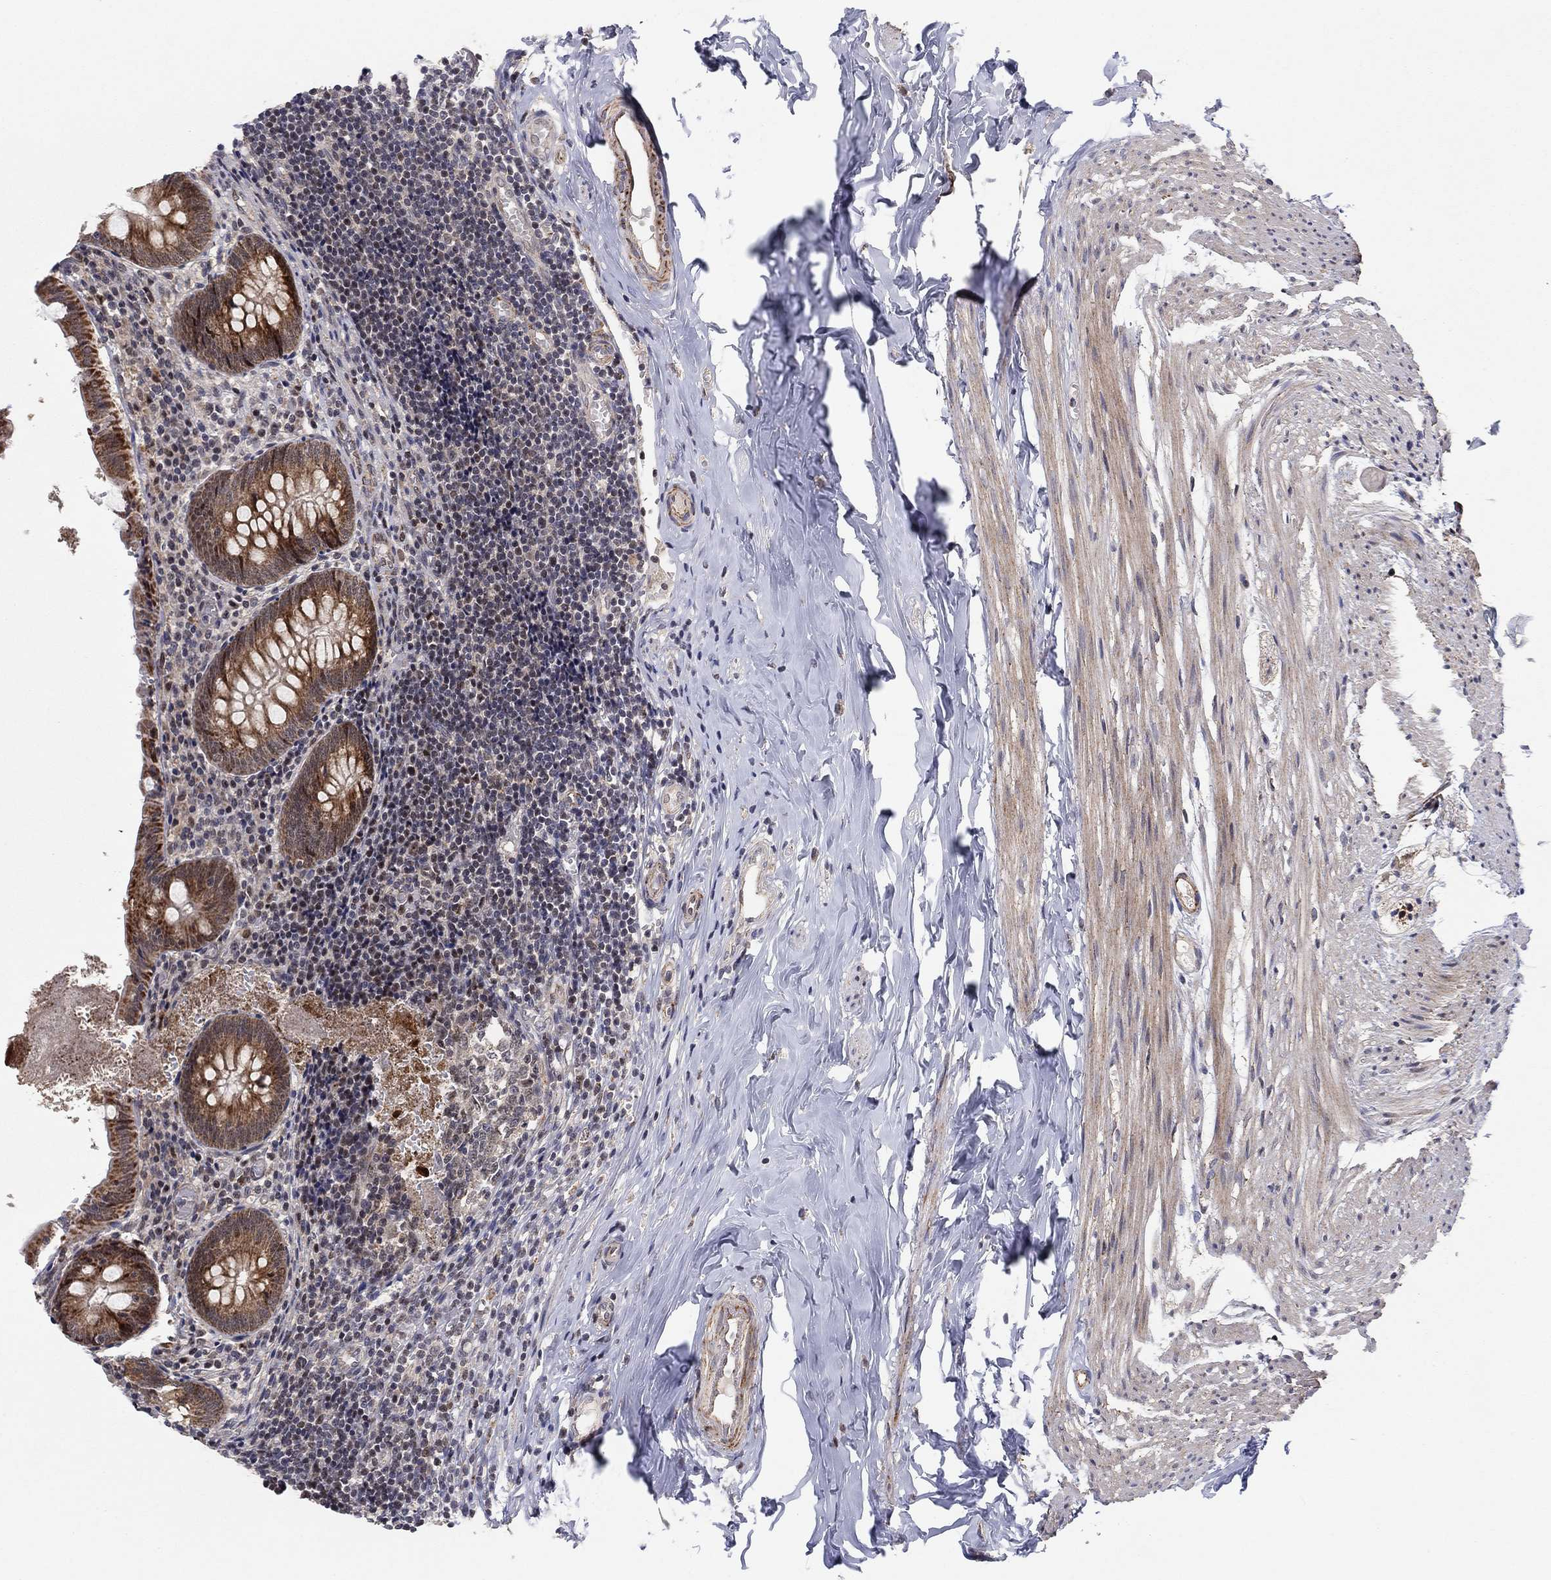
{"staining": {"intensity": "strong", "quantity": ">75%", "location": "cytoplasmic/membranous"}, "tissue": "appendix", "cell_type": "Glandular cells", "image_type": "normal", "snomed": [{"axis": "morphology", "description": "Normal tissue, NOS"}, {"axis": "topography", "description": "Appendix"}], "caption": "High-power microscopy captured an immunohistochemistry (IHC) histopathology image of normal appendix, revealing strong cytoplasmic/membranous expression in about >75% of glandular cells.", "gene": "ZNF395", "patient": {"sex": "female", "age": 23}}